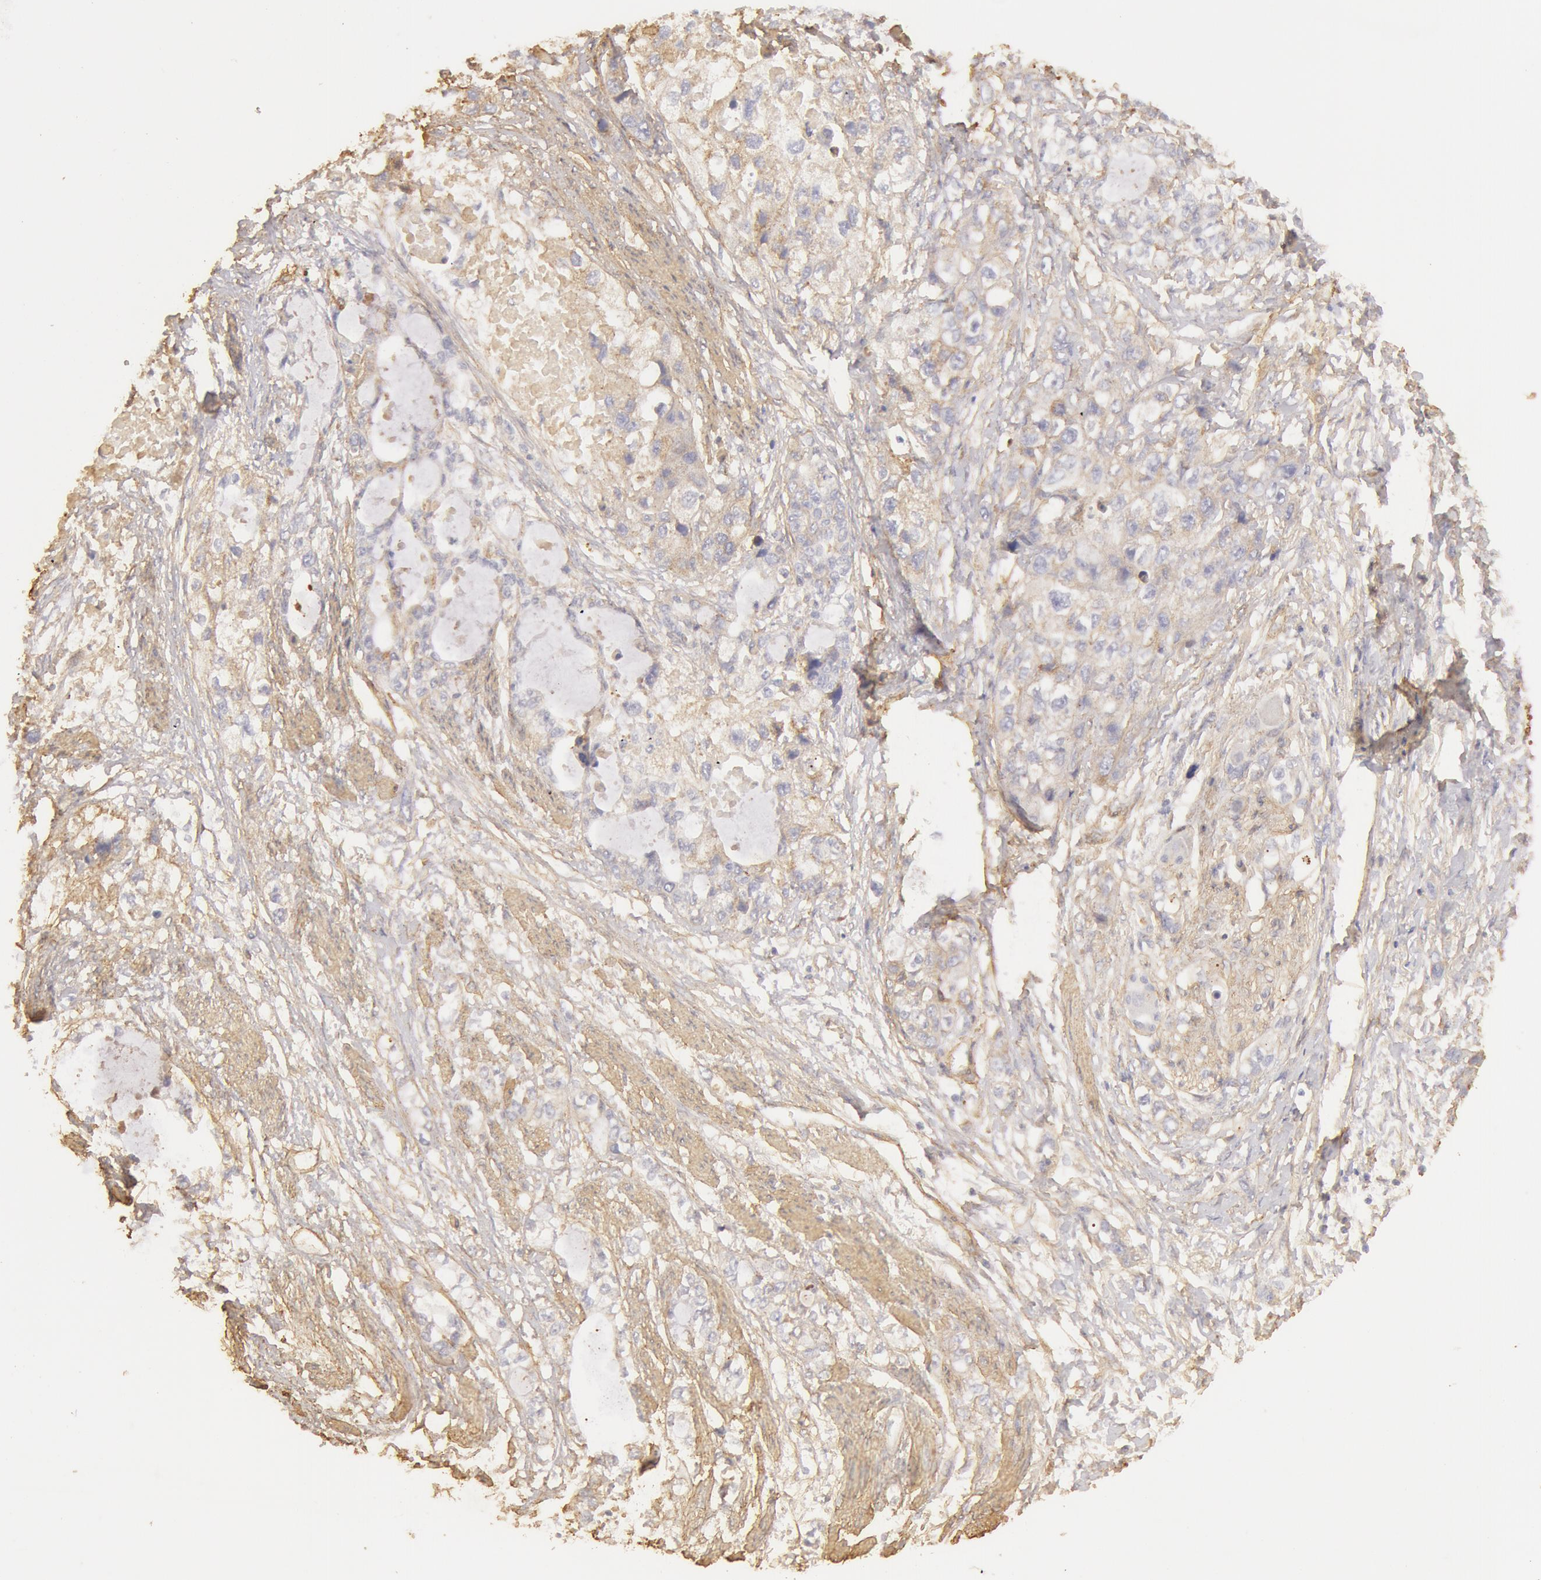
{"staining": {"intensity": "weak", "quantity": ">75%", "location": "cytoplasmic/membranous"}, "tissue": "stomach cancer", "cell_type": "Tumor cells", "image_type": "cancer", "snomed": [{"axis": "morphology", "description": "Adenocarcinoma, NOS"}, {"axis": "topography", "description": "Stomach, upper"}], "caption": "Approximately >75% of tumor cells in stomach adenocarcinoma exhibit weak cytoplasmic/membranous protein expression as visualized by brown immunohistochemical staining.", "gene": "COL4A1", "patient": {"sex": "female", "age": 52}}